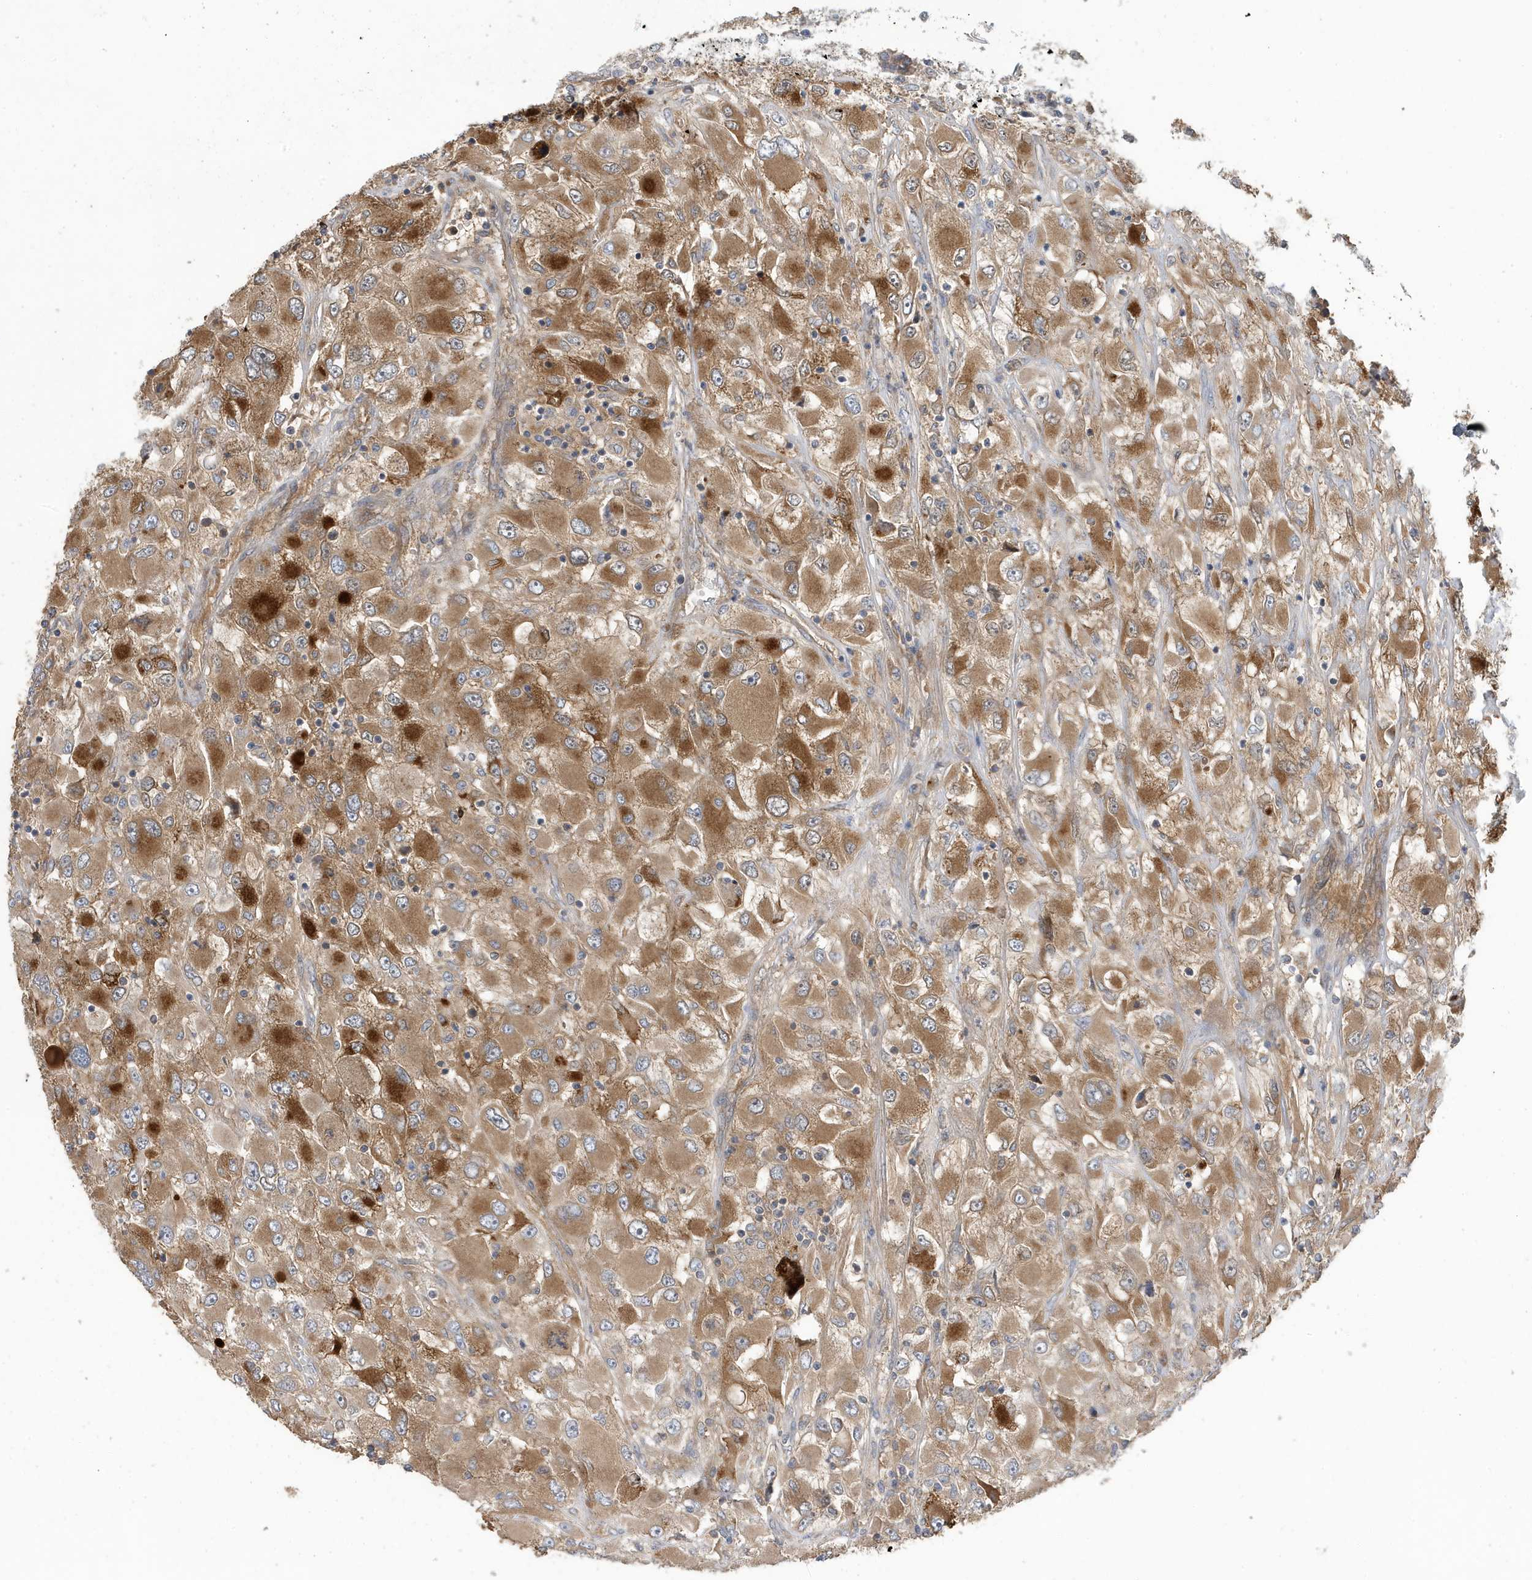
{"staining": {"intensity": "moderate", "quantity": ">75%", "location": "cytoplasmic/membranous"}, "tissue": "renal cancer", "cell_type": "Tumor cells", "image_type": "cancer", "snomed": [{"axis": "morphology", "description": "Adenocarcinoma, NOS"}, {"axis": "topography", "description": "Kidney"}], "caption": "An IHC histopathology image of tumor tissue is shown. Protein staining in brown labels moderate cytoplasmic/membranous positivity in adenocarcinoma (renal) within tumor cells.", "gene": "LAPTM4A", "patient": {"sex": "female", "age": 52}}